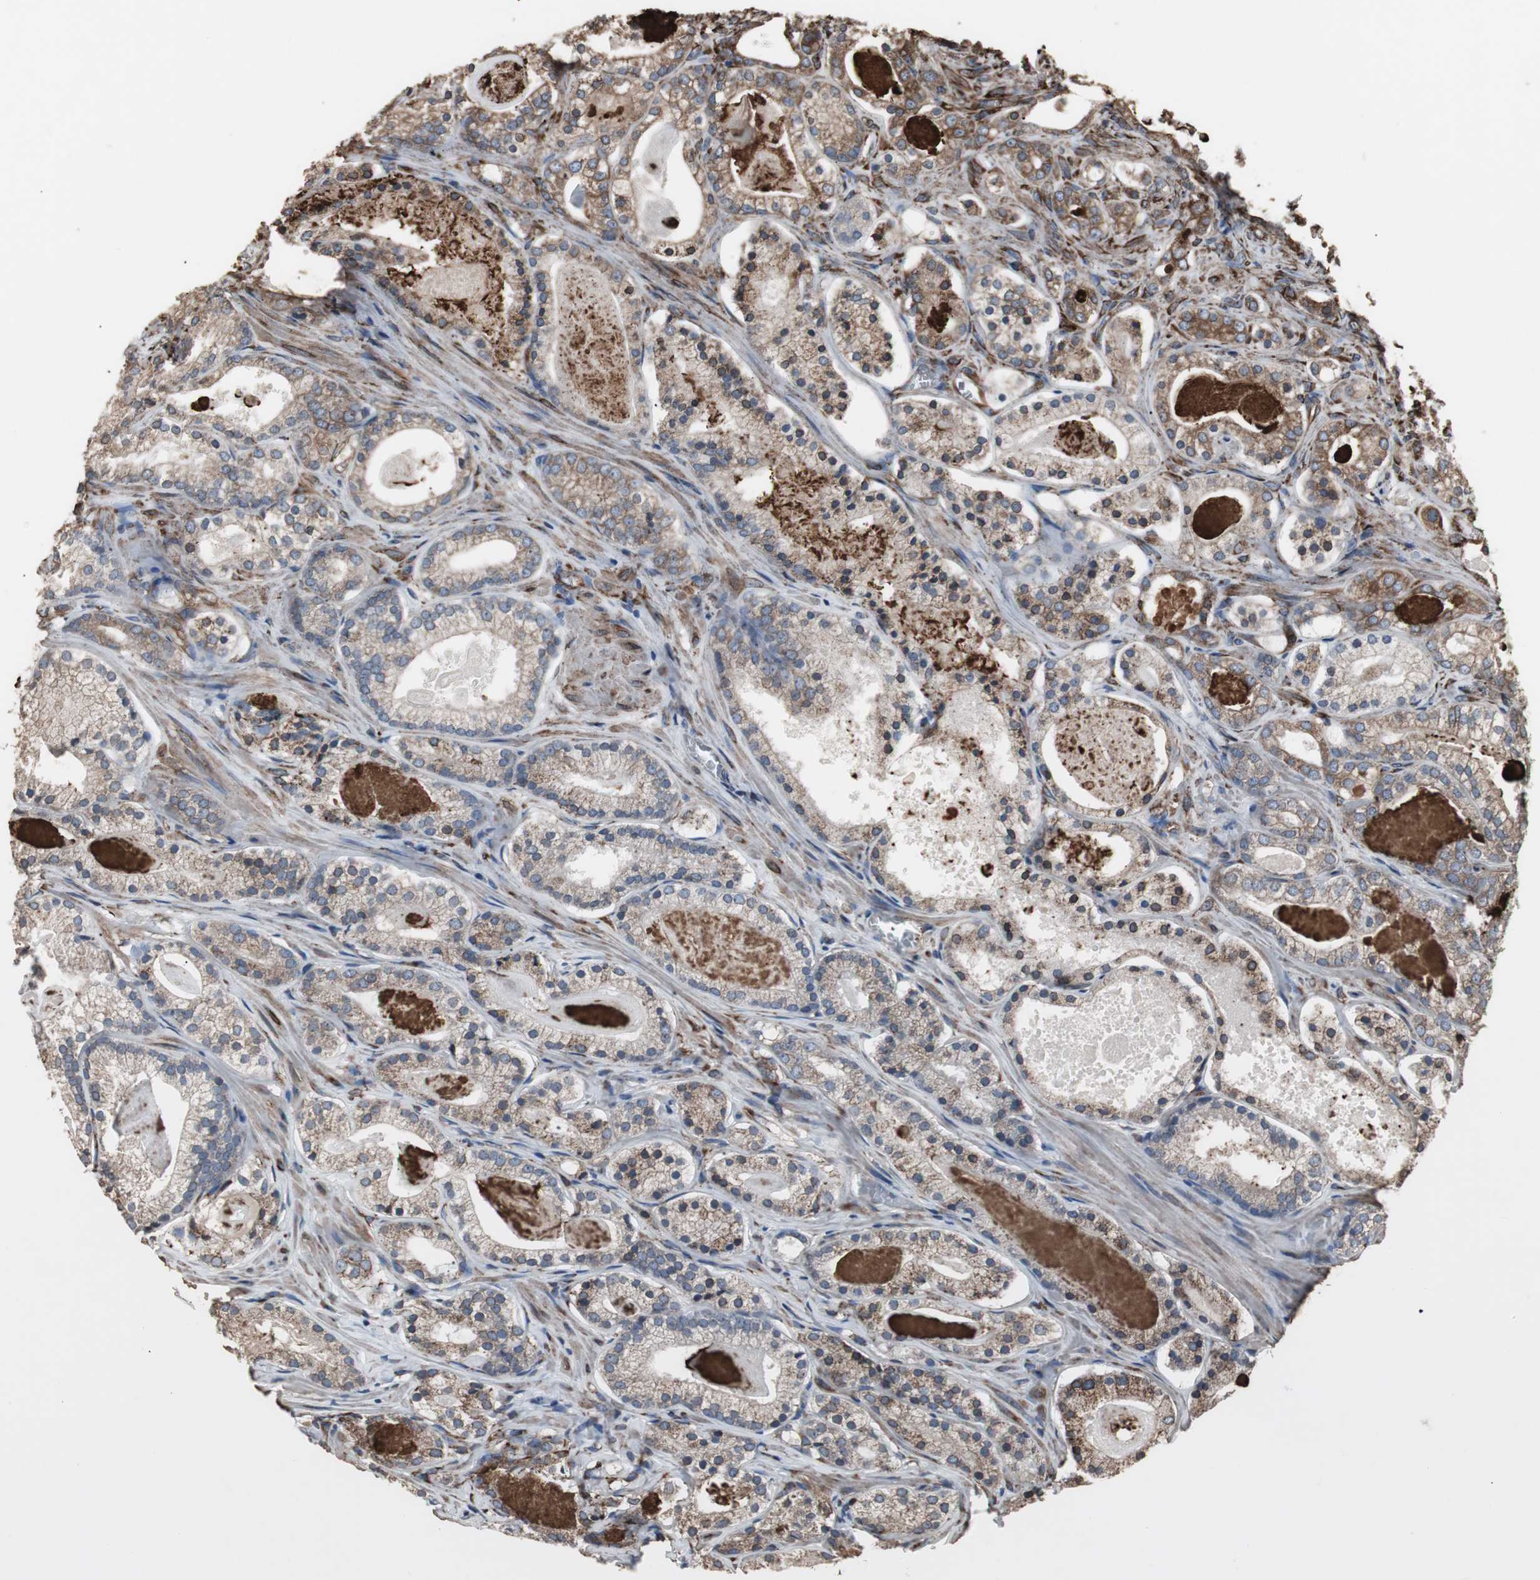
{"staining": {"intensity": "moderate", "quantity": ">75%", "location": "cytoplasmic/membranous"}, "tissue": "prostate cancer", "cell_type": "Tumor cells", "image_type": "cancer", "snomed": [{"axis": "morphology", "description": "Adenocarcinoma, Low grade"}, {"axis": "topography", "description": "Prostate"}], "caption": "Protein expression analysis of low-grade adenocarcinoma (prostate) shows moderate cytoplasmic/membranous expression in approximately >75% of tumor cells.", "gene": "CALU", "patient": {"sex": "male", "age": 59}}